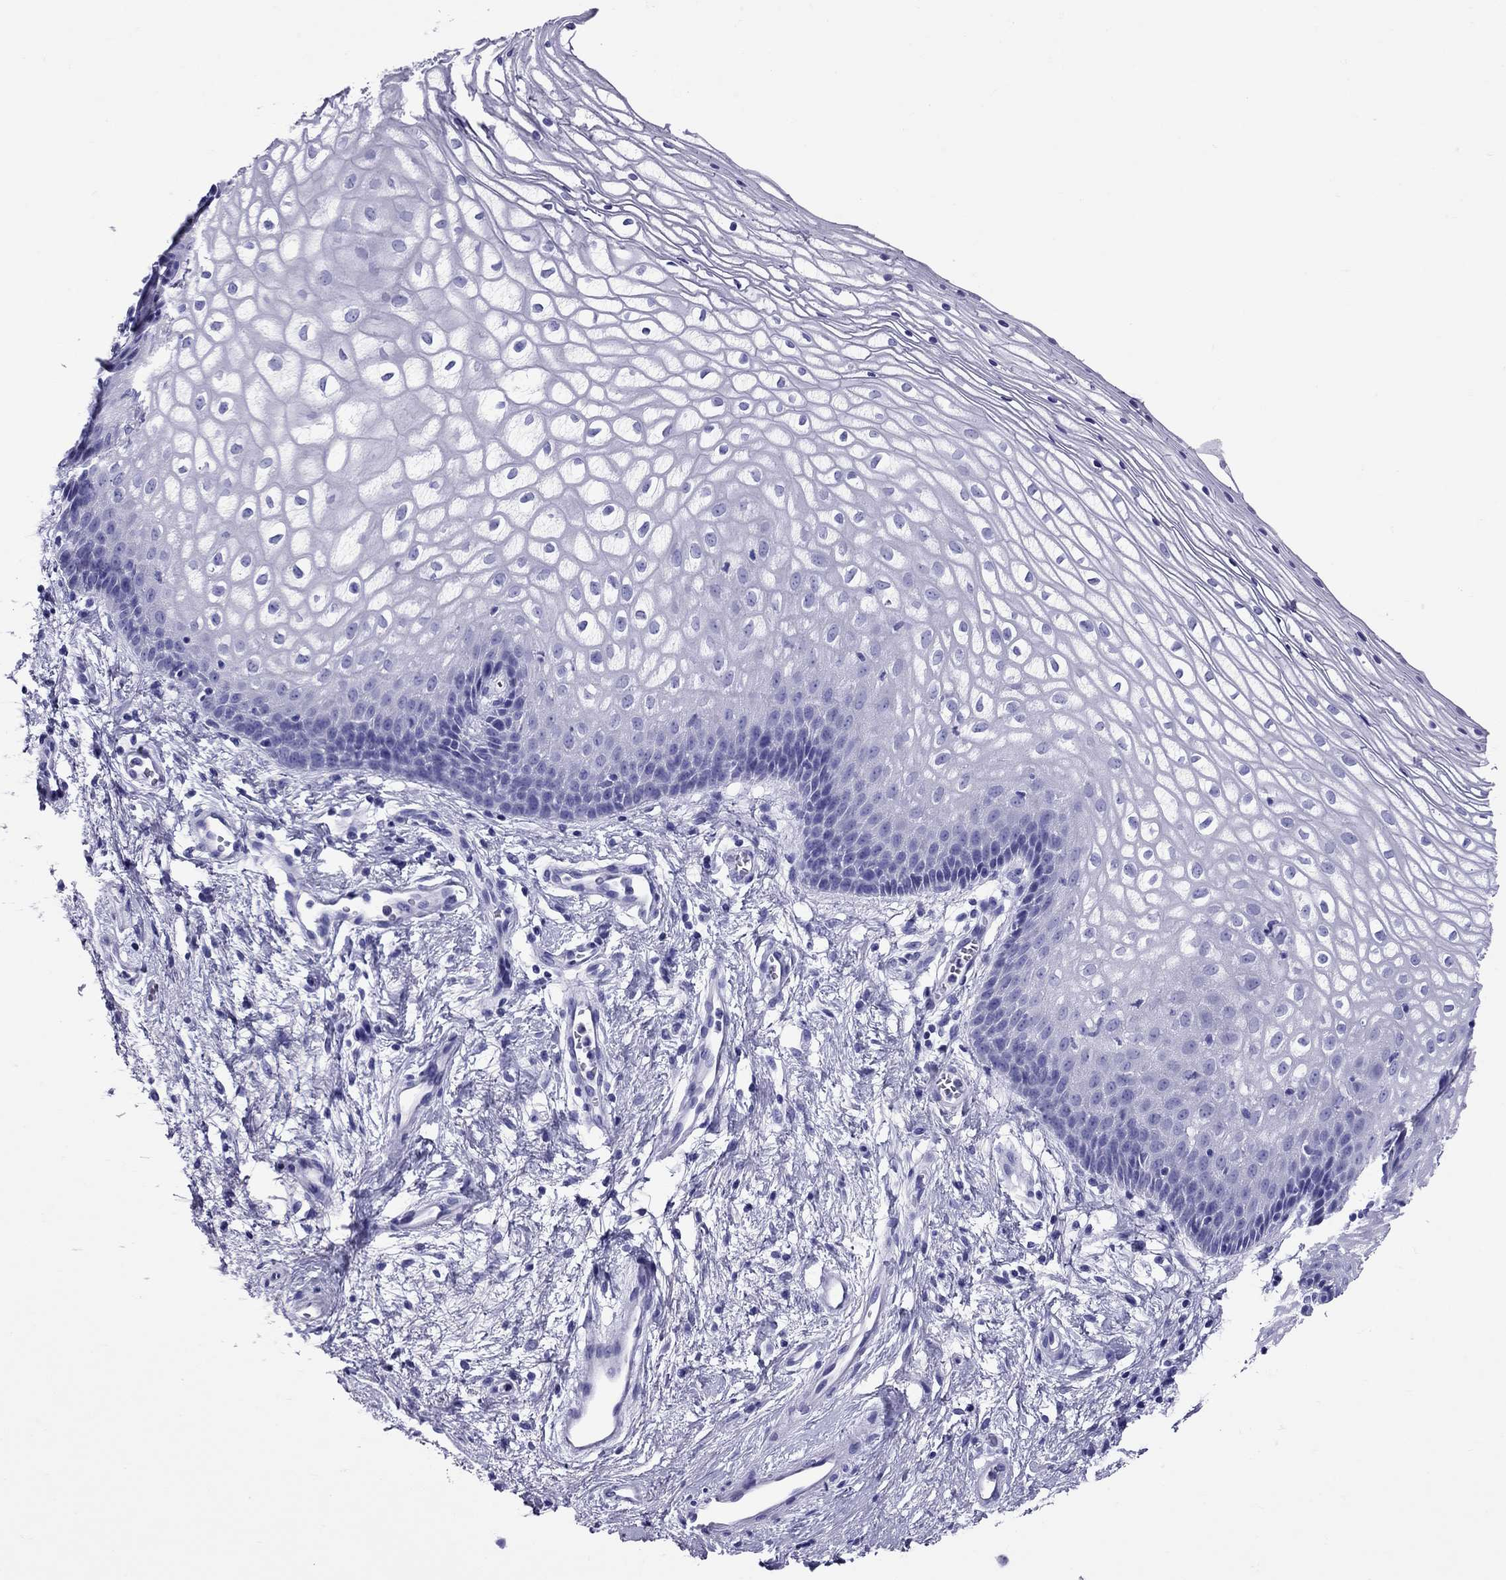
{"staining": {"intensity": "negative", "quantity": "none", "location": "none"}, "tissue": "vagina", "cell_type": "Squamous epithelial cells", "image_type": "normal", "snomed": [{"axis": "morphology", "description": "Normal tissue, NOS"}, {"axis": "topography", "description": "Vagina"}], "caption": "Squamous epithelial cells are negative for brown protein staining in benign vagina. (DAB immunohistochemistry (IHC) visualized using brightfield microscopy, high magnification).", "gene": "AVPR1B", "patient": {"sex": "female", "age": 34}}